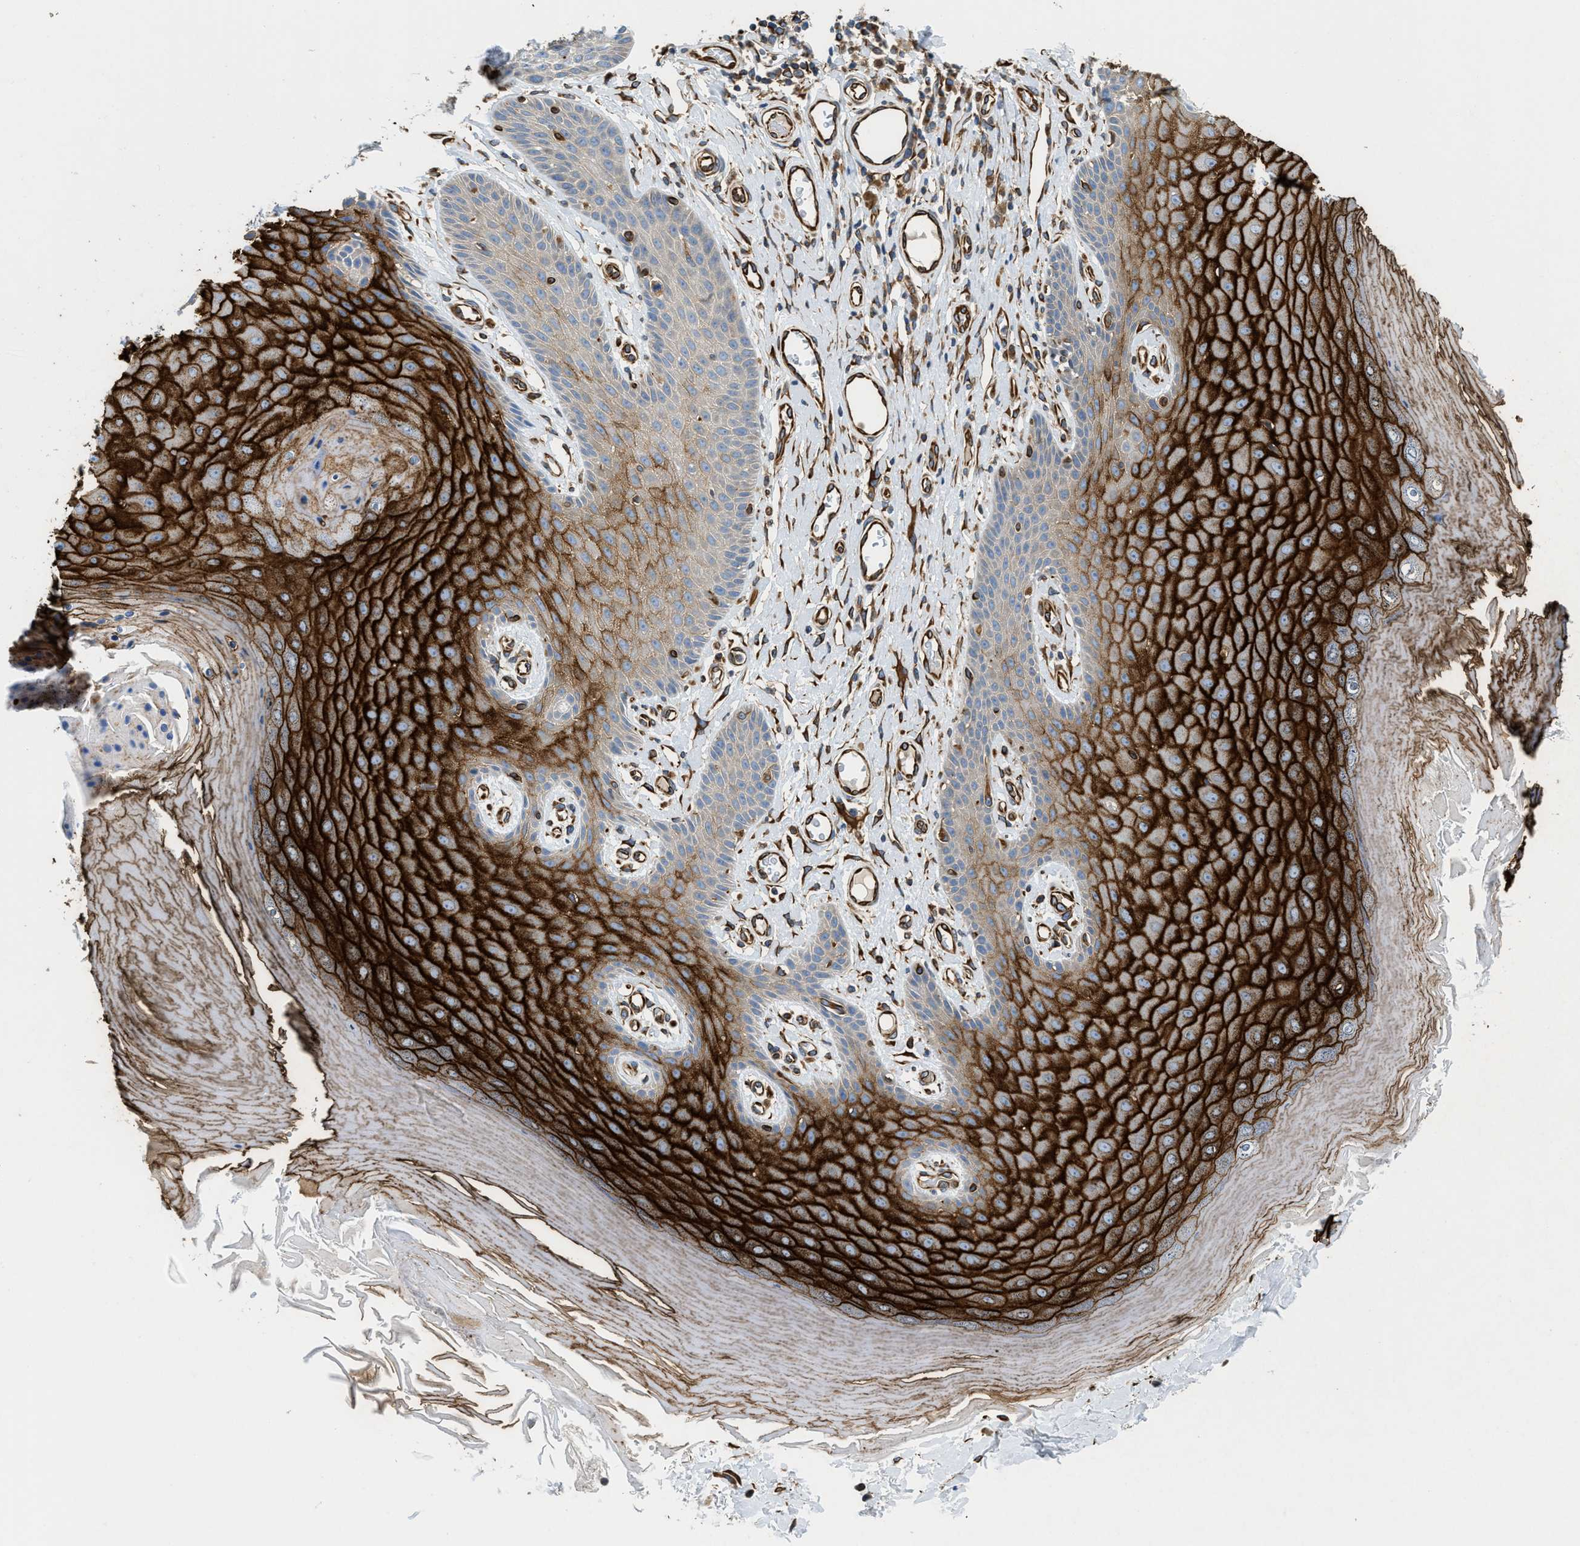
{"staining": {"intensity": "strong", "quantity": ">75%", "location": "cytoplasmic/membranous"}, "tissue": "skin", "cell_type": "Epidermal cells", "image_type": "normal", "snomed": [{"axis": "morphology", "description": "Normal tissue, NOS"}, {"axis": "topography", "description": "Vulva"}], "caption": "An image showing strong cytoplasmic/membranous positivity in about >75% of epidermal cells in benign skin, as visualized by brown immunohistochemical staining.", "gene": "HSD17B12", "patient": {"sex": "female", "age": 73}}